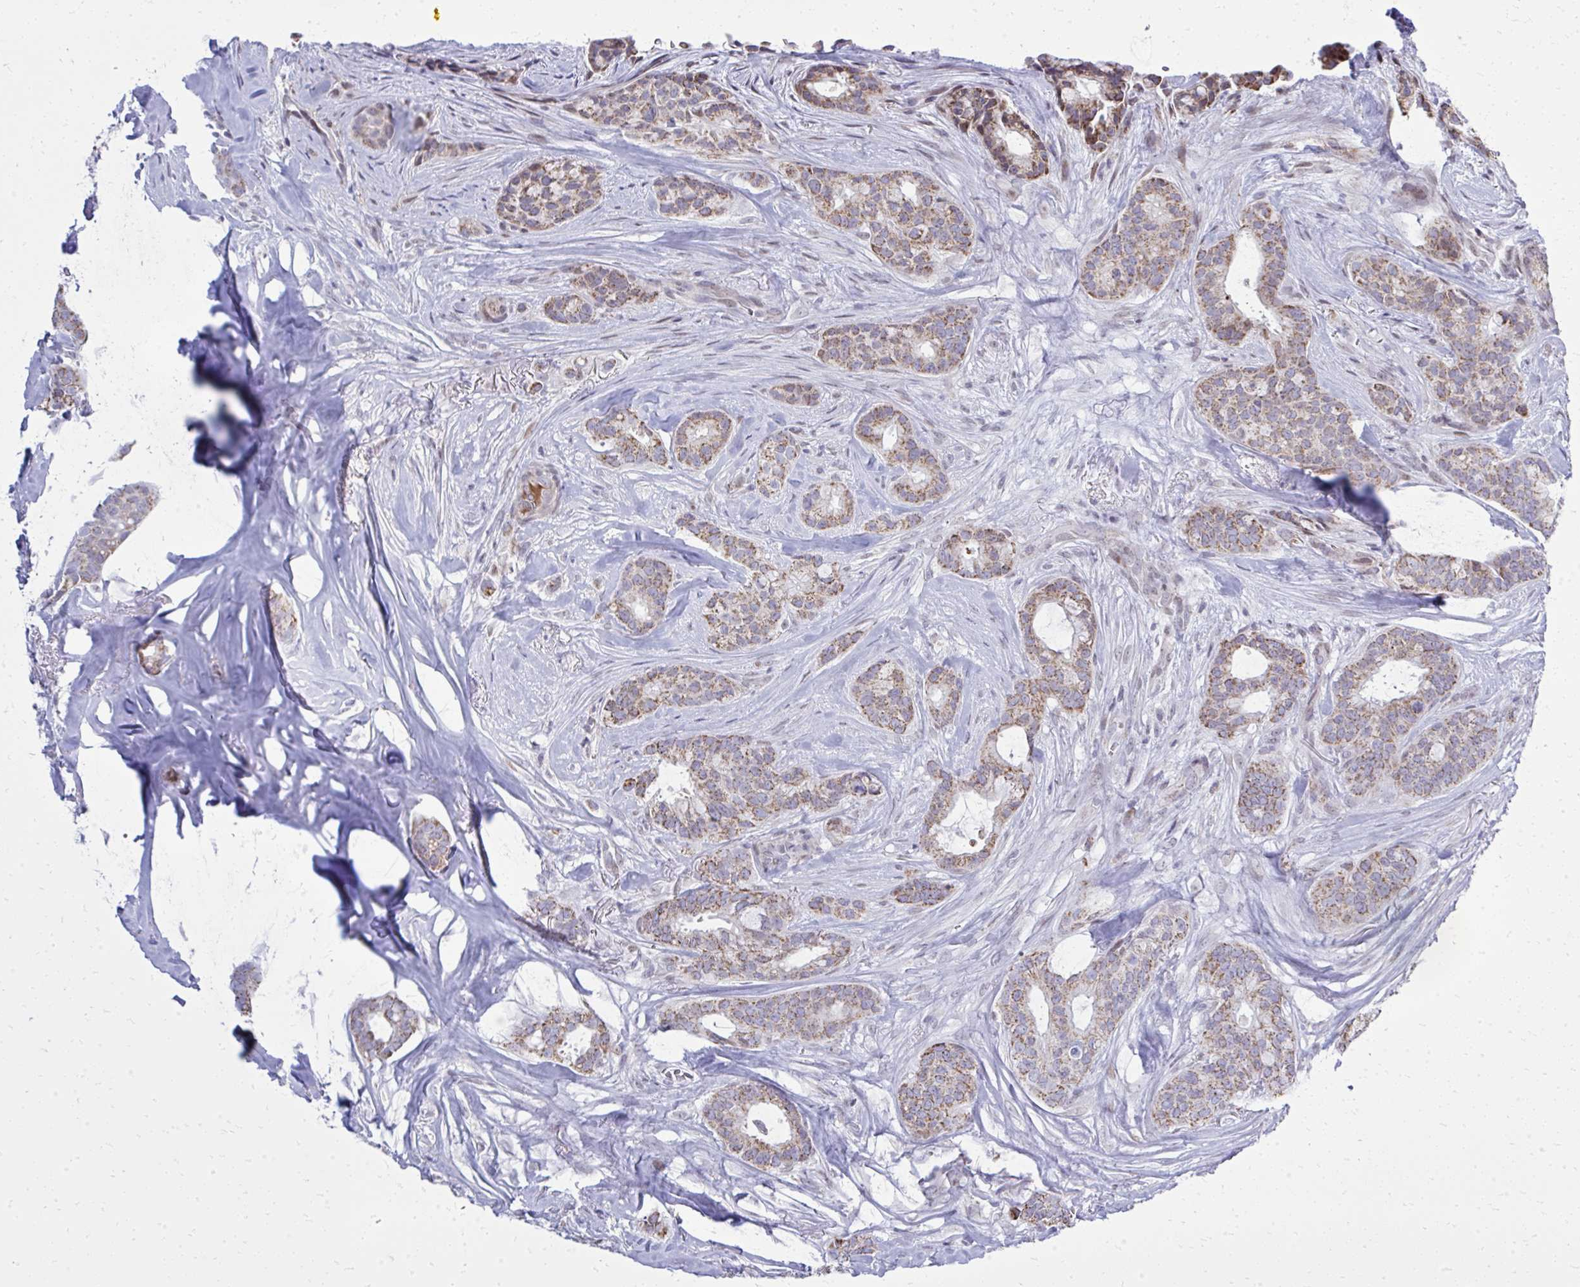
{"staining": {"intensity": "moderate", "quantity": ">75%", "location": "cytoplasmic/membranous"}, "tissue": "breast cancer", "cell_type": "Tumor cells", "image_type": "cancer", "snomed": [{"axis": "morphology", "description": "Duct carcinoma"}, {"axis": "topography", "description": "Breast"}], "caption": "Immunohistochemistry (IHC) (DAB (3,3'-diaminobenzidine)) staining of breast intraductal carcinoma exhibits moderate cytoplasmic/membranous protein expression in about >75% of tumor cells.", "gene": "ZNF362", "patient": {"sex": "female", "age": 84}}